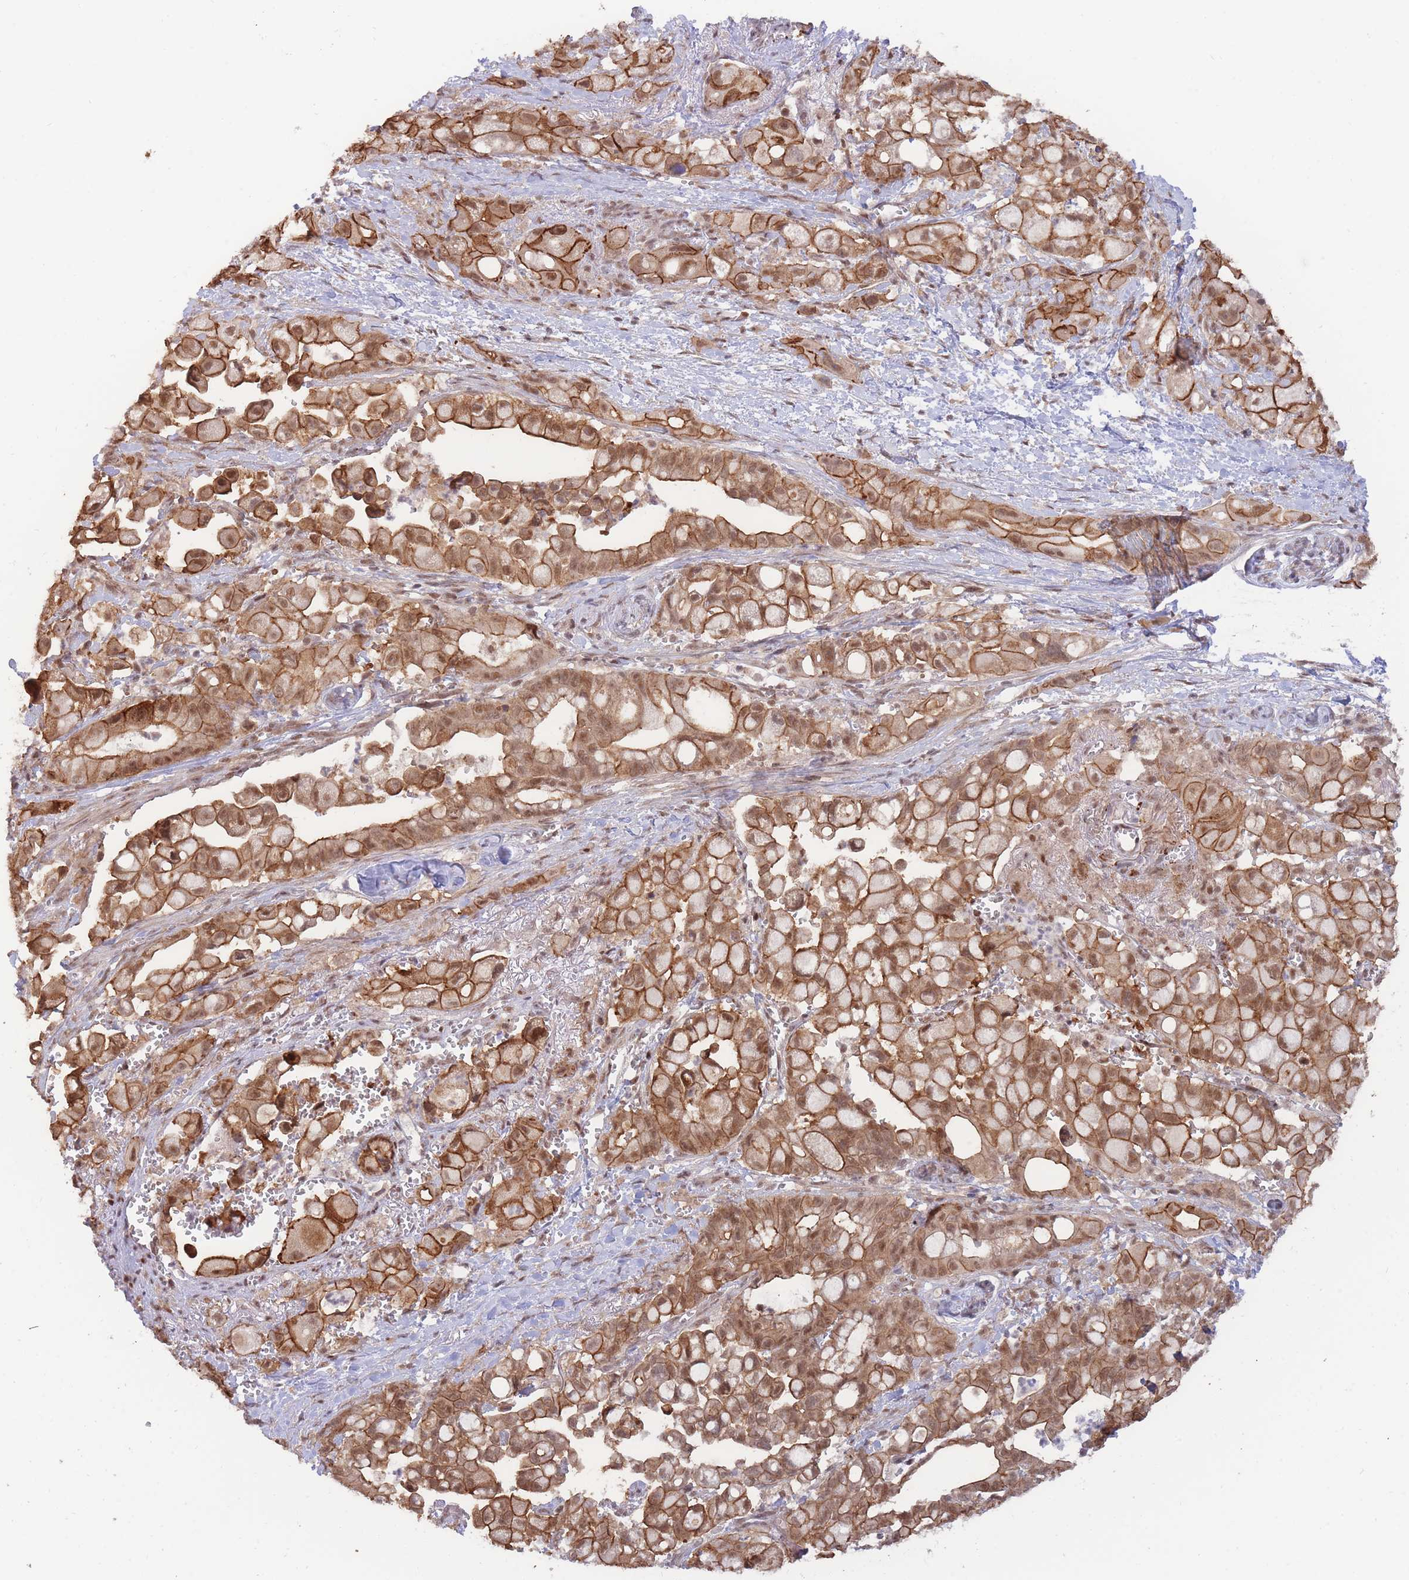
{"staining": {"intensity": "strong", "quantity": ">75%", "location": "cytoplasmic/membranous,nuclear"}, "tissue": "pancreatic cancer", "cell_type": "Tumor cells", "image_type": "cancer", "snomed": [{"axis": "morphology", "description": "Adenocarcinoma, NOS"}, {"axis": "topography", "description": "Pancreas"}], "caption": "IHC photomicrograph of pancreatic adenocarcinoma stained for a protein (brown), which exhibits high levels of strong cytoplasmic/membranous and nuclear positivity in approximately >75% of tumor cells.", "gene": "BOD1L1", "patient": {"sex": "male", "age": 68}}